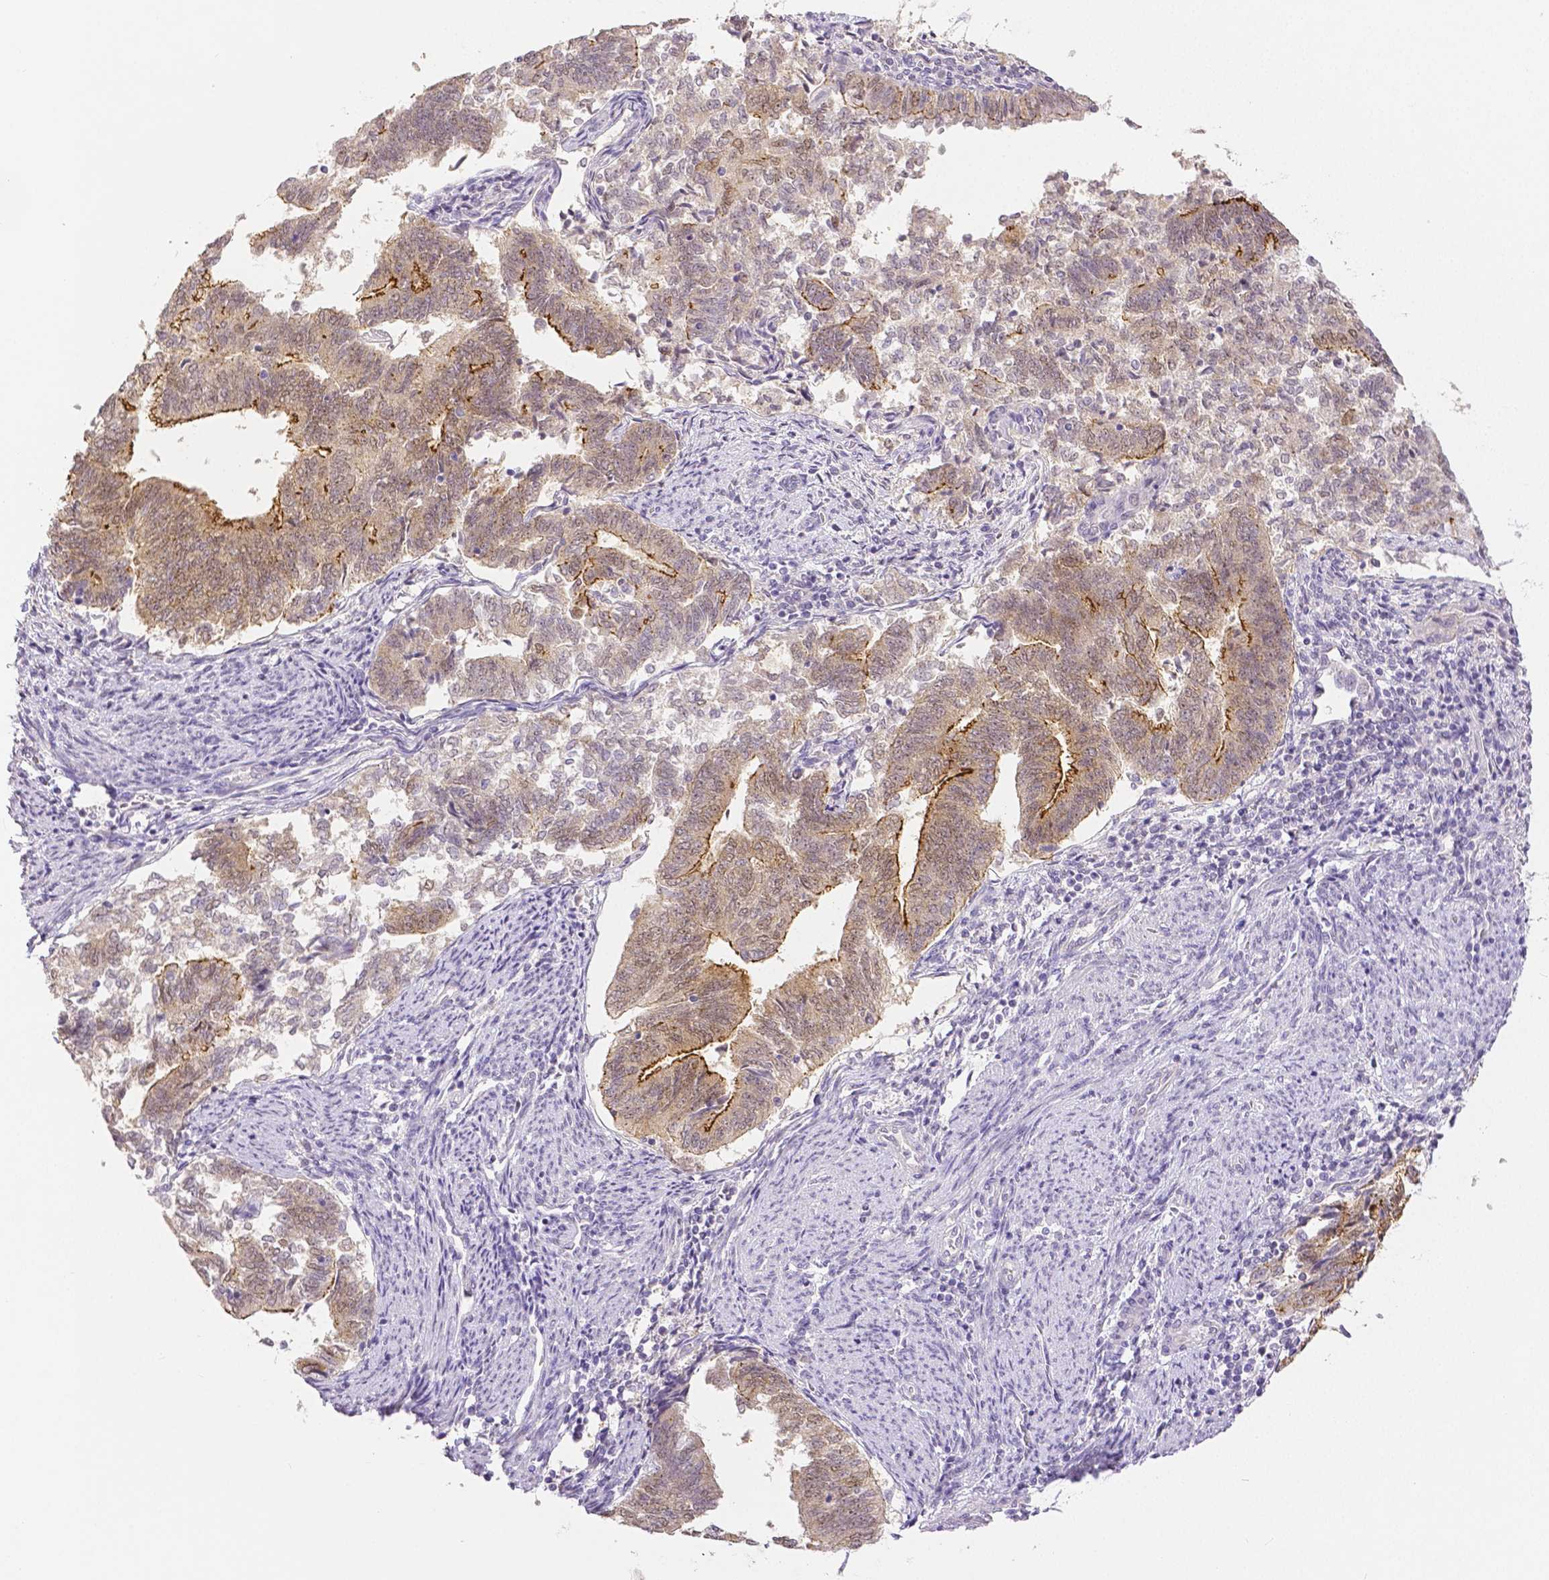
{"staining": {"intensity": "moderate", "quantity": "25%-75%", "location": "cytoplasmic/membranous"}, "tissue": "endometrial cancer", "cell_type": "Tumor cells", "image_type": "cancer", "snomed": [{"axis": "morphology", "description": "Adenocarcinoma, NOS"}, {"axis": "topography", "description": "Endometrium"}], "caption": "Immunohistochemical staining of endometrial adenocarcinoma displays medium levels of moderate cytoplasmic/membranous positivity in about 25%-75% of tumor cells. The protein of interest is stained brown, and the nuclei are stained in blue (DAB (3,3'-diaminobenzidine) IHC with brightfield microscopy, high magnification).", "gene": "OCLN", "patient": {"sex": "female", "age": 65}}